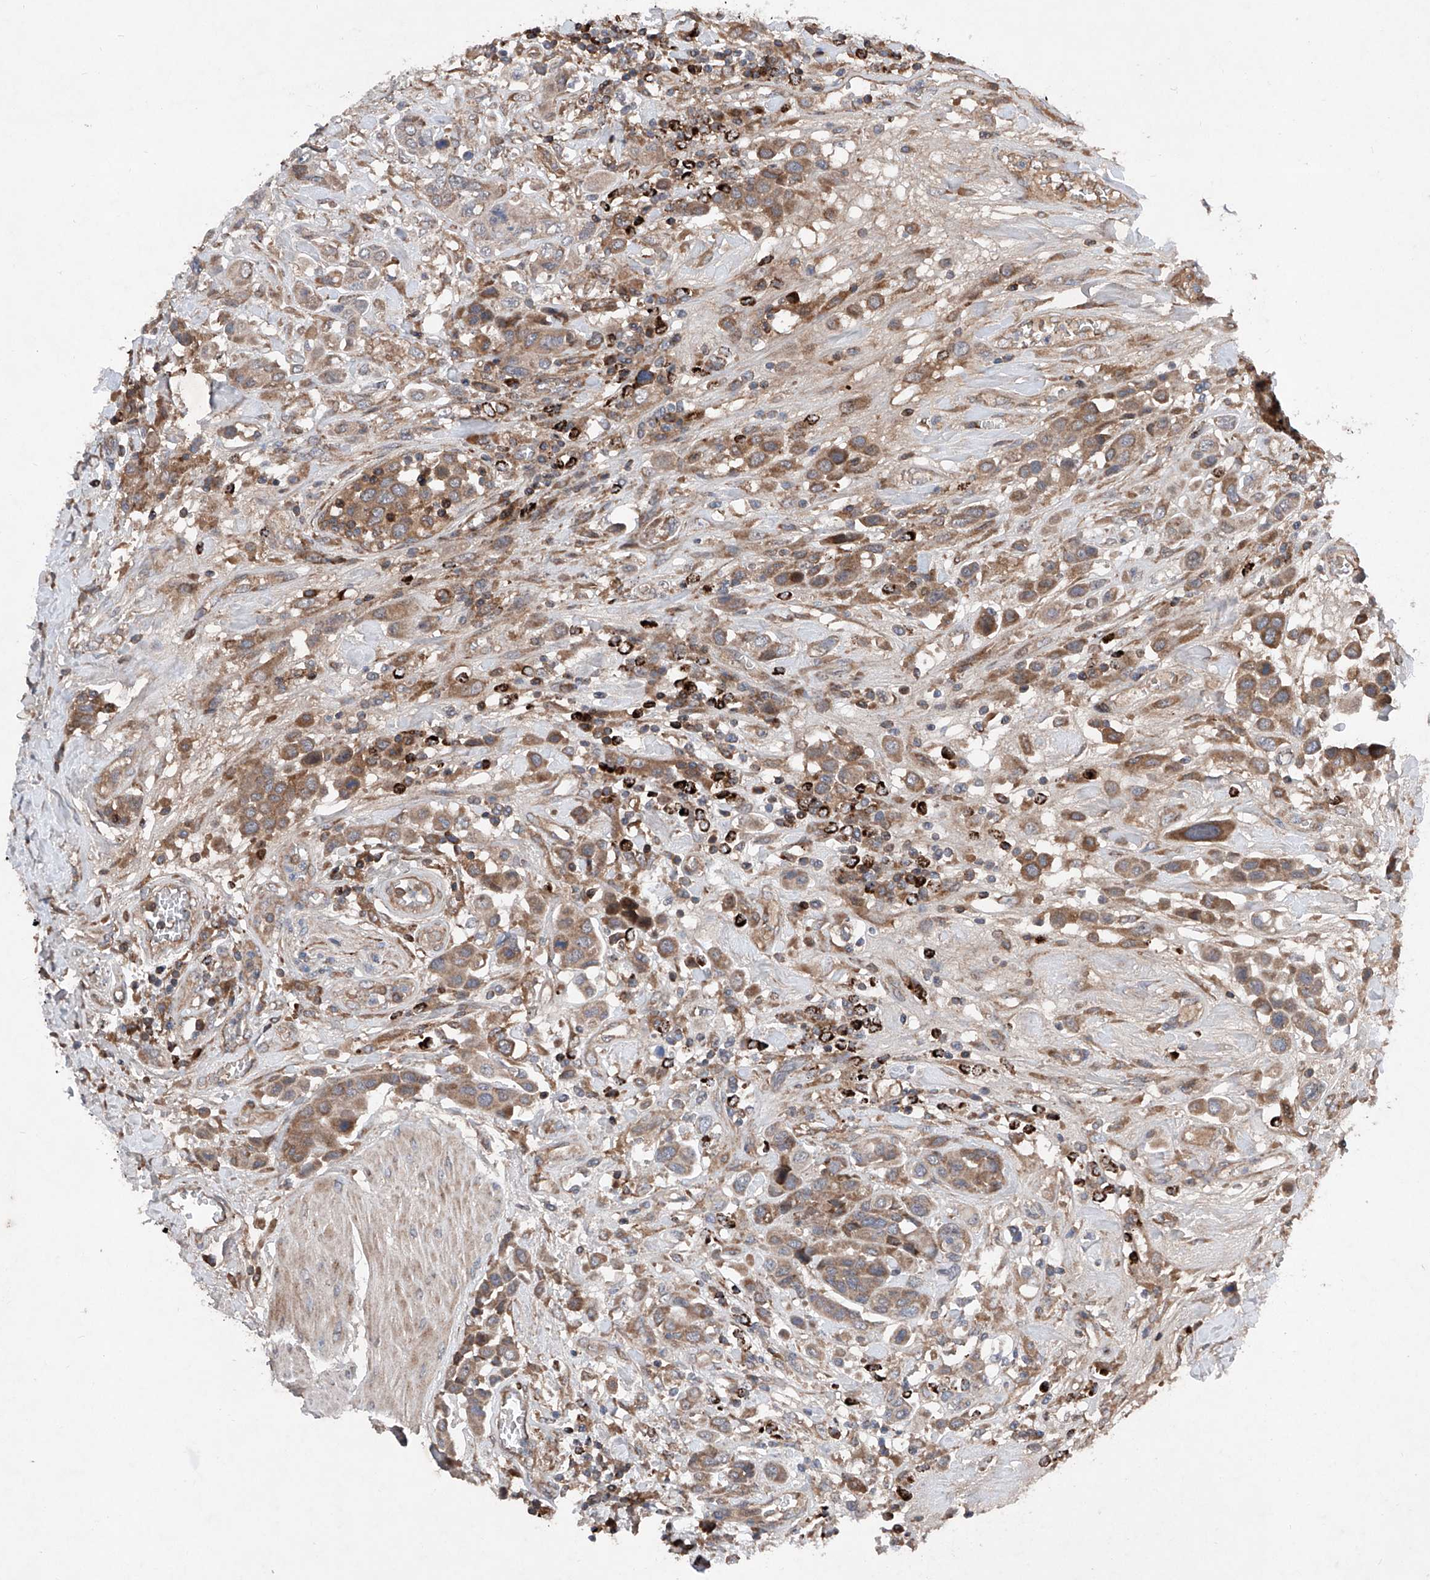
{"staining": {"intensity": "moderate", "quantity": ">75%", "location": "cytoplasmic/membranous"}, "tissue": "urothelial cancer", "cell_type": "Tumor cells", "image_type": "cancer", "snomed": [{"axis": "morphology", "description": "Urothelial carcinoma, High grade"}, {"axis": "topography", "description": "Urinary bladder"}], "caption": "Human urothelial carcinoma (high-grade) stained for a protein (brown) displays moderate cytoplasmic/membranous positive positivity in approximately >75% of tumor cells.", "gene": "DAD1", "patient": {"sex": "male", "age": 50}}